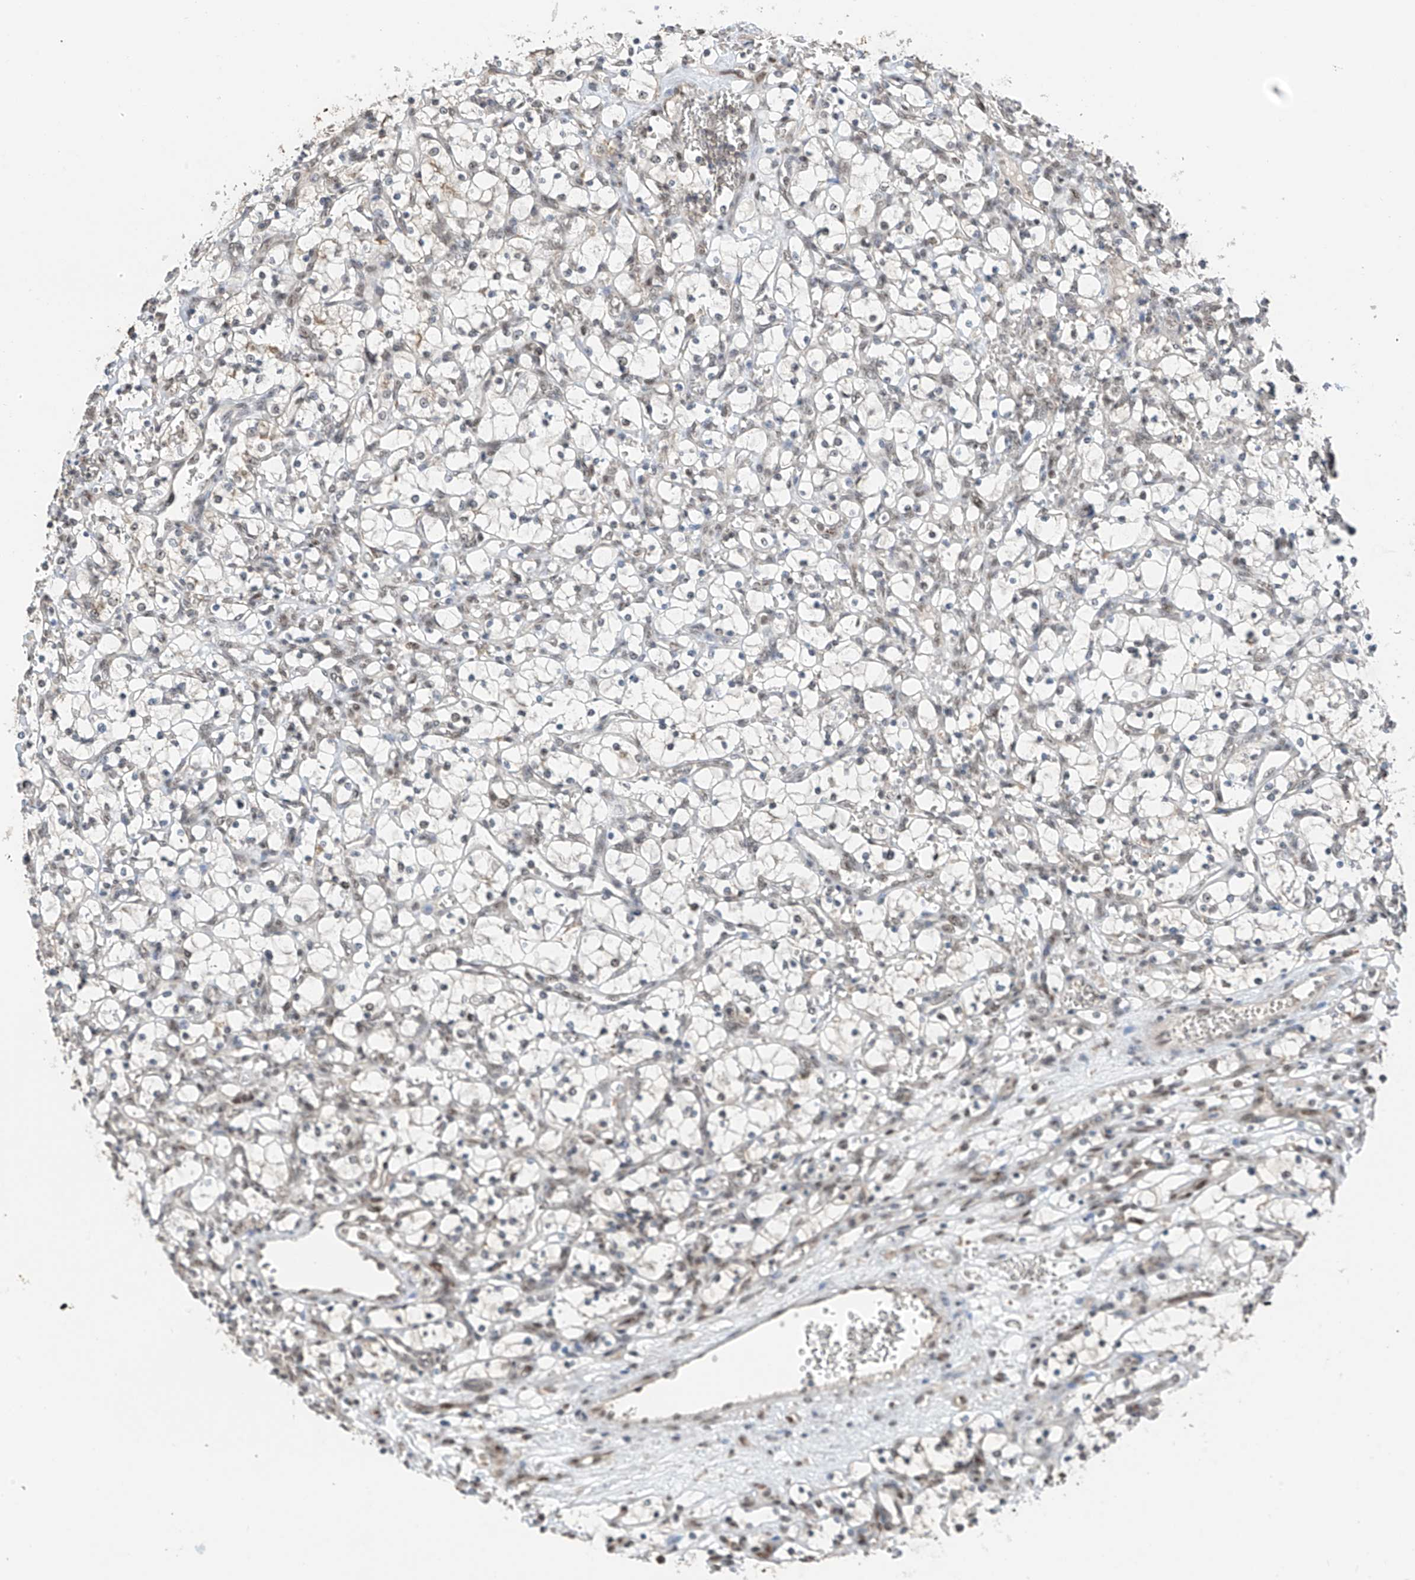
{"staining": {"intensity": "negative", "quantity": "none", "location": "none"}, "tissue": "renal cancer", "cell_type": "Tumor cells", "image_type": "cancer", "snomed": [{"axis": "morphology", "description": "Adenocarcinoma, NOS"}, {"axis": "topography", "description": "Kidney"}], "caption": "The photomicrograph reveals no significant staining in tumor cells of renal cancer.", "gene": "C1orf131", "patient": {"sex": "female", "age": 69}}